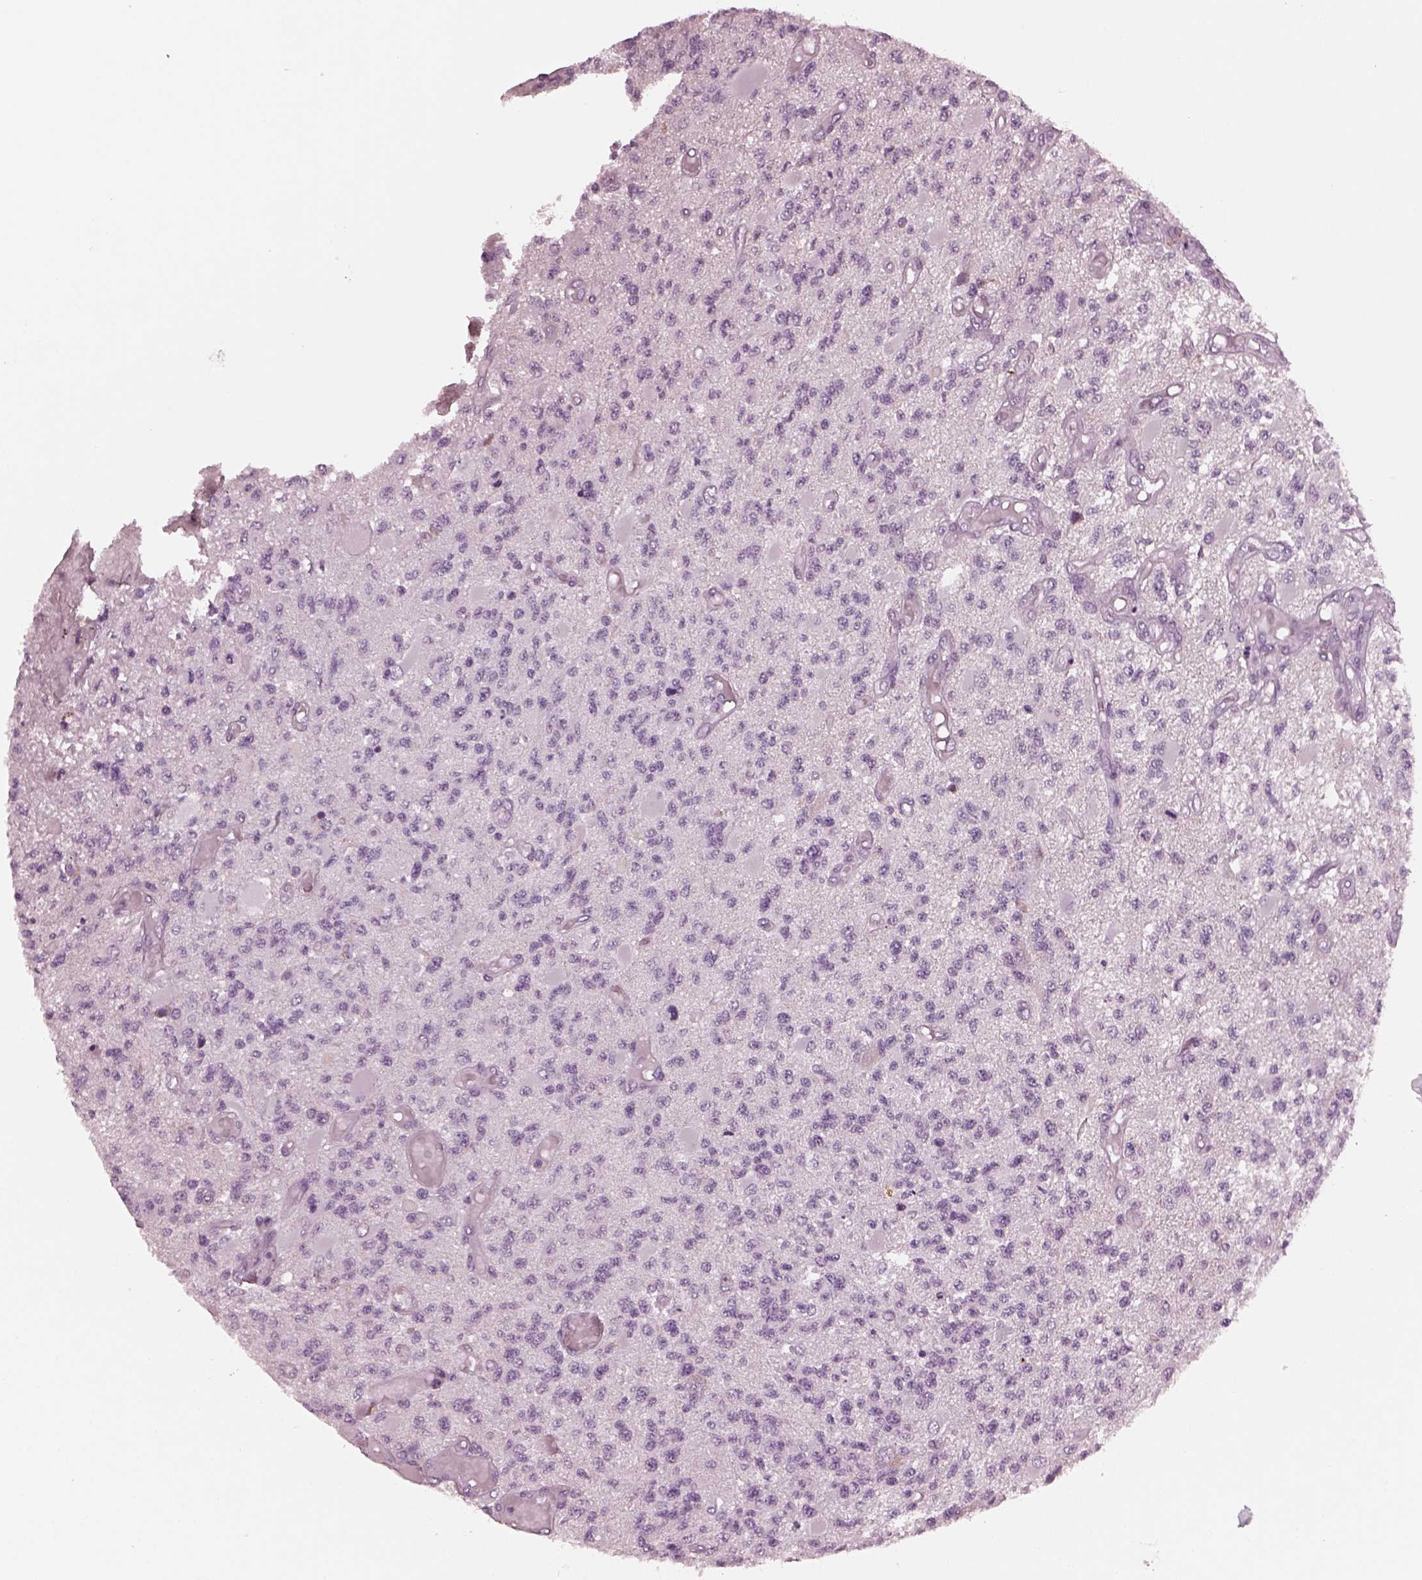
{"staining": {"intensity": "negative", "quantity": "none", "location": "none"}, "tissue": "glioma", "cell_type": "Tumor cells", "image_type": "cancer", "snomed": [{"axis": "morphology", "description": "Glioma, malignant, High grade"}, {"axis": "topography", "description": "Brain"}], "caption": "Immunohistochemistry (IHC) image of human malignant glioma (high-grade) stained for a protein (brown), which shows no expression in tumor cells. (DAB (3,3'-diaminobenzidine) immunohistochemistry (IHC) with hematoxylin counter stain).", "gene": "SLAMF8", "patient": {"sex": "female", "age": 63}}